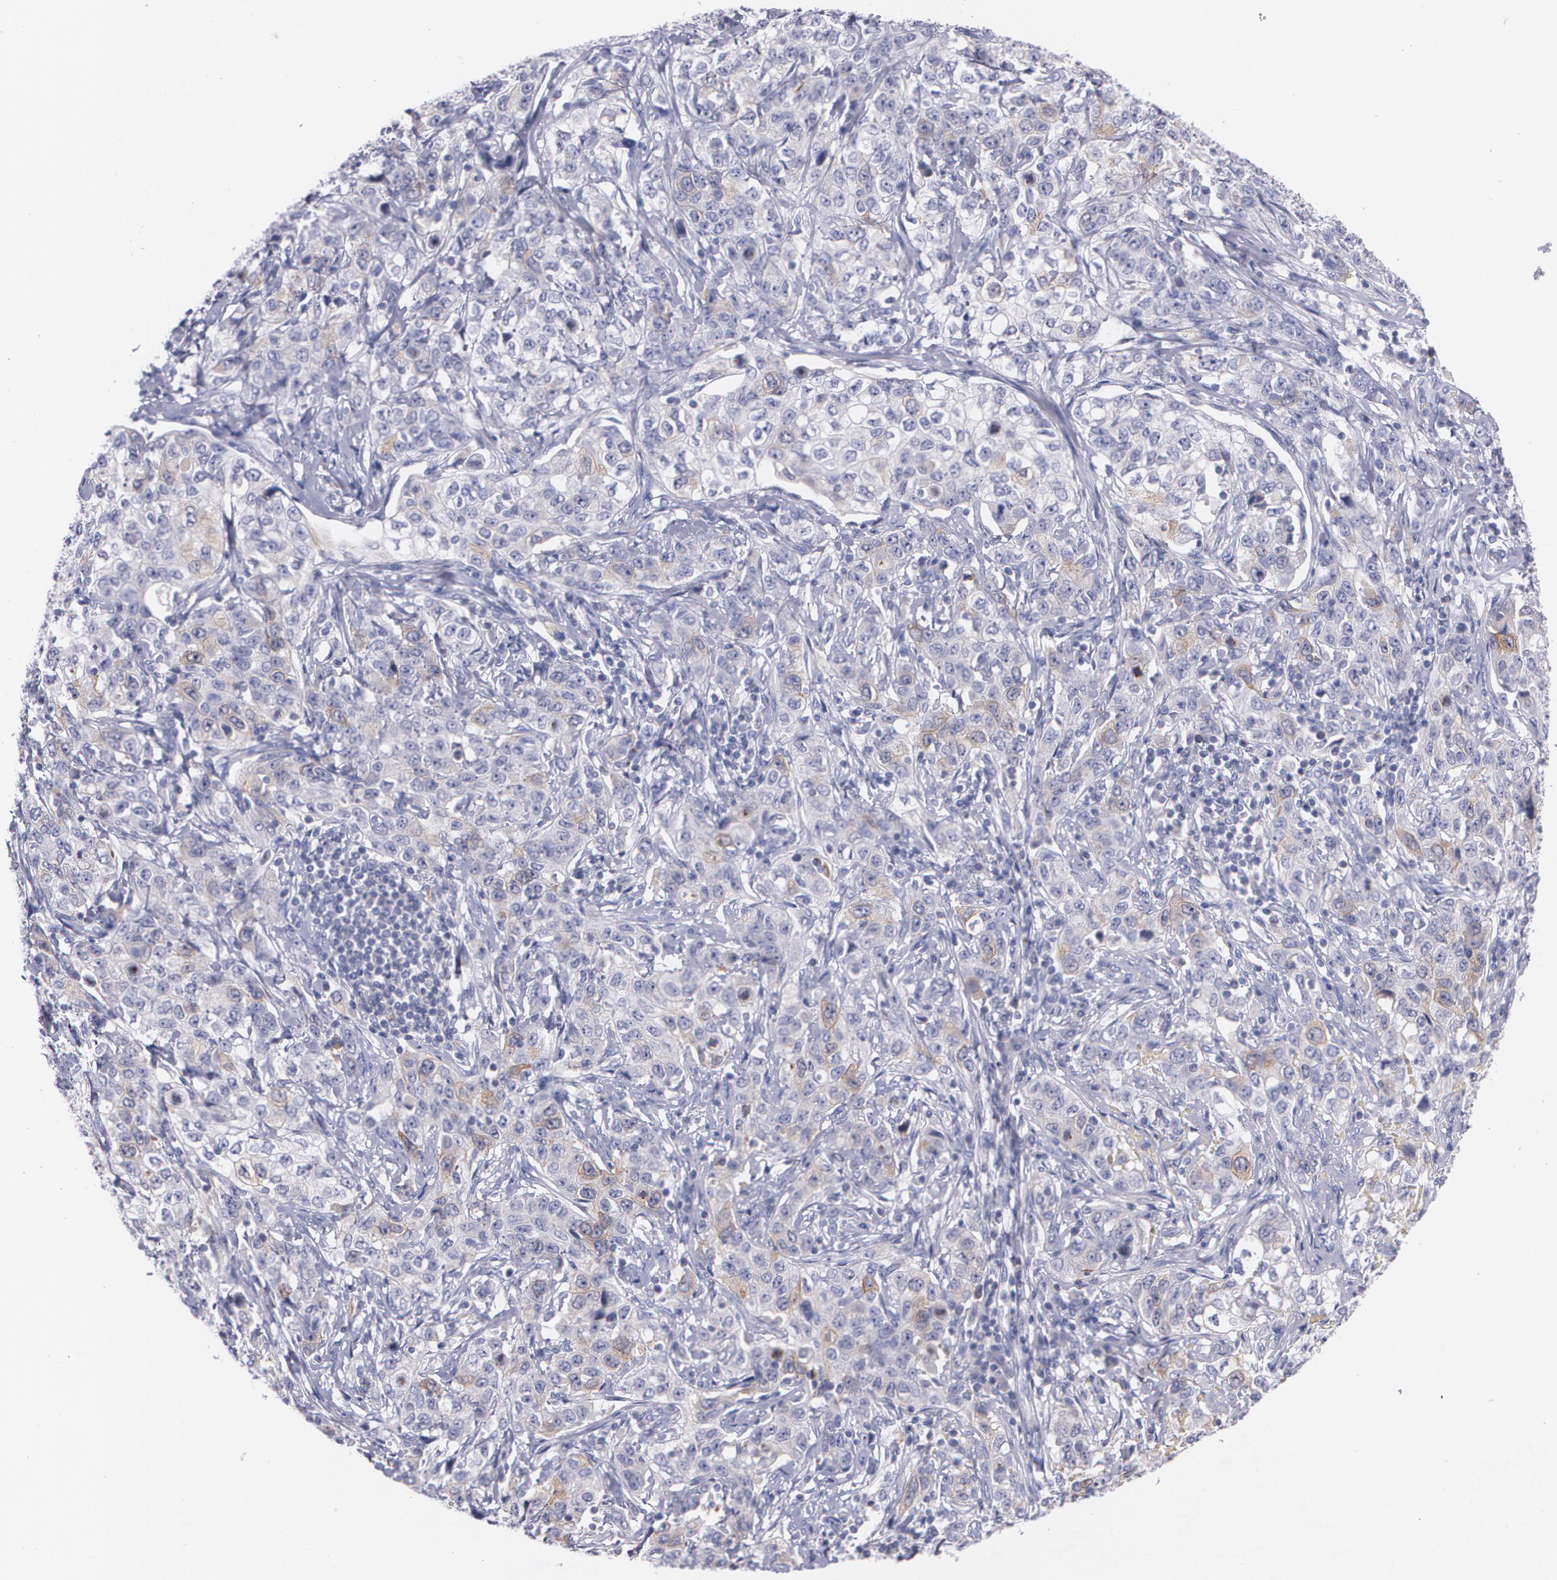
{"staining": {"intensity": "weak", "quantity": "<25%", "location": "cytoplasmic/membranous"}, "tissue": "stomach cancer", "cell_type": "Tumor cells", "image_type": "cancer", "snomed": [{"axis": "morphology", "description": "Adenocarcinoma, NOS"}, {"axis": "topography", "description": "Stomach"}], "caption": "An immunohistochemistry image of adenocarcinoma (stomach) is shown. There is no staining in tumor cells of adenocarcinoma (stomach). (DAB immunohistochemistry, high magnification).", "gene": "HMMR", "patient": {"sex": "male", "age": 48}}